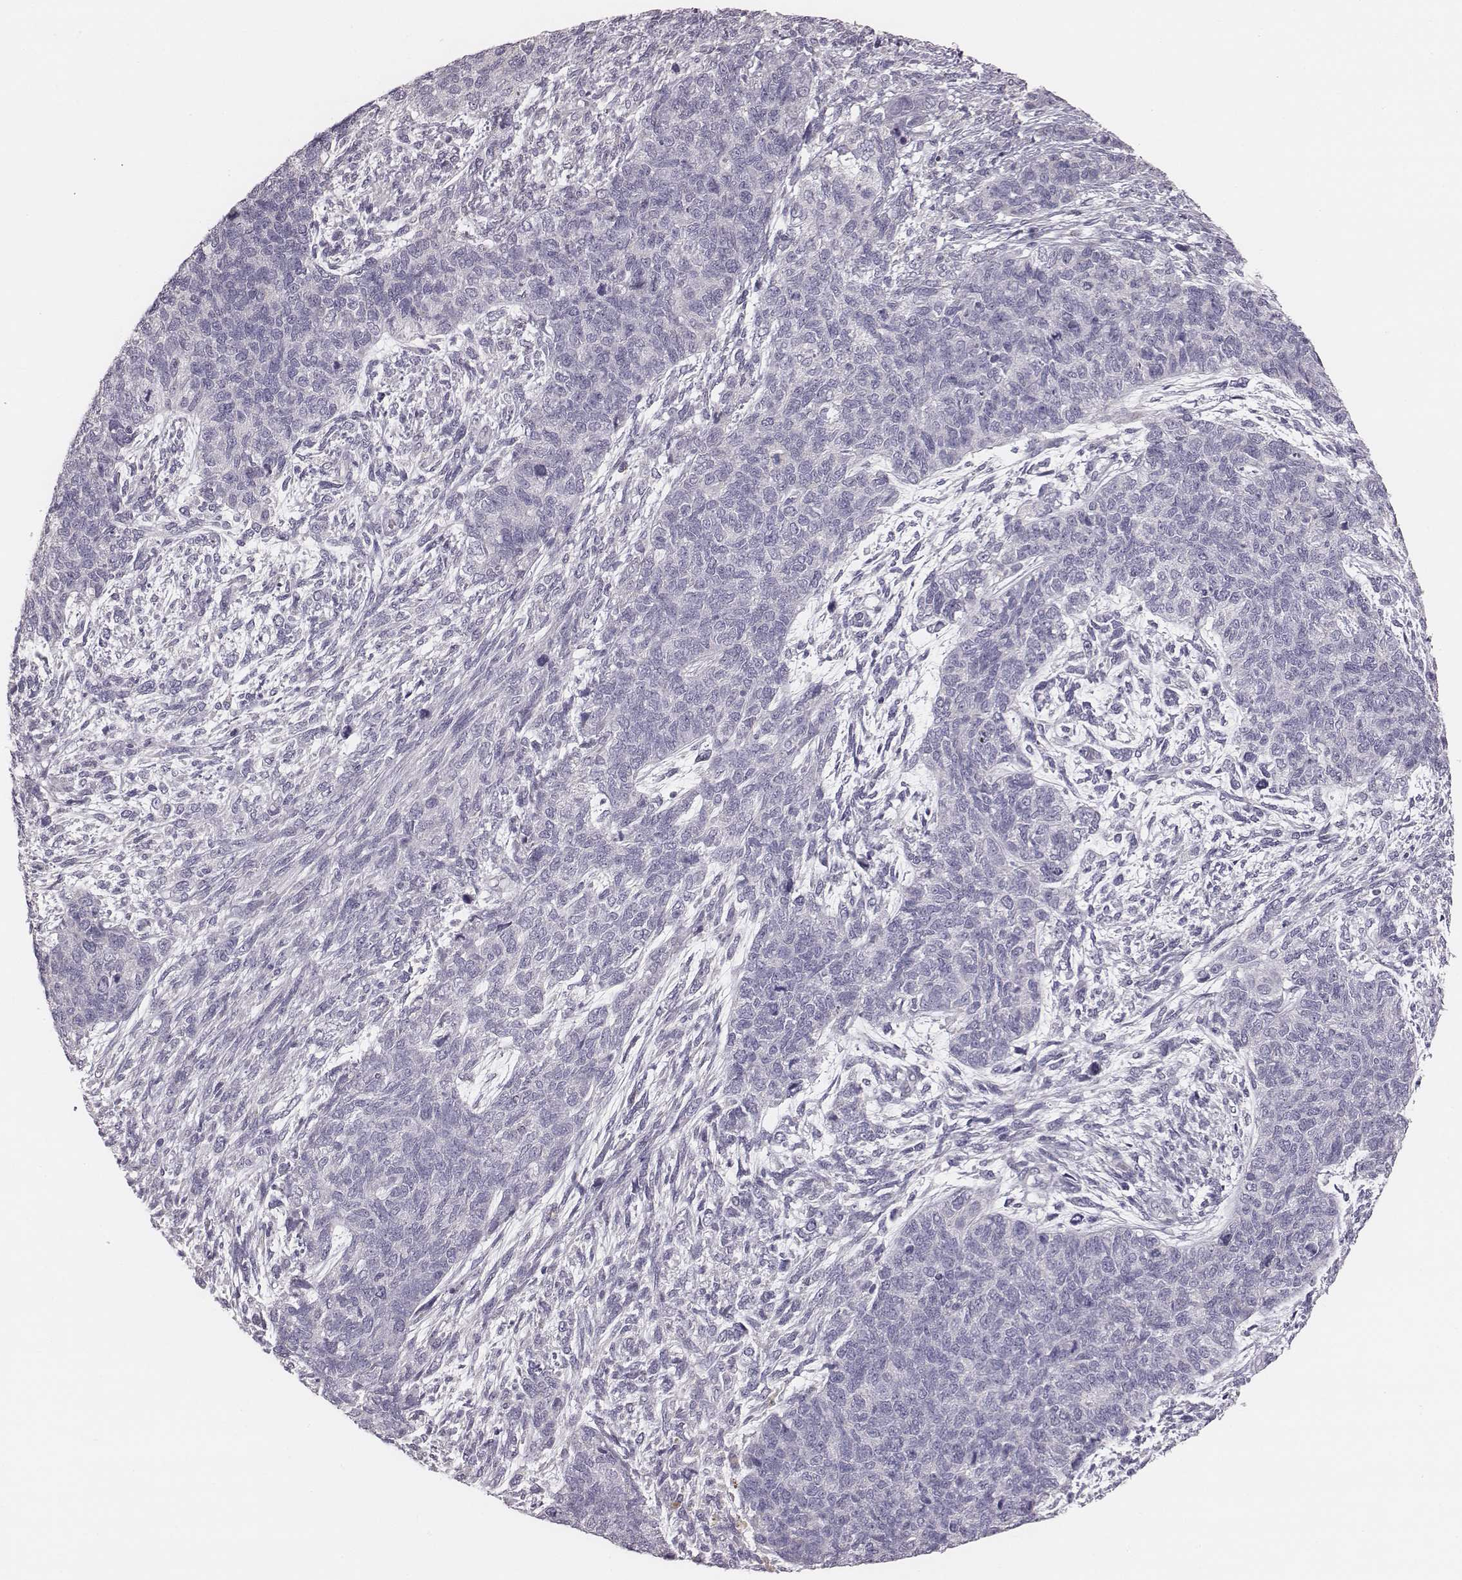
{"staining": {"intensity": "negative", "quantity": "none", "location": "none"}, "tissue": "cervical cancer", "cell_type": "Tumor cells", "image_type": "cancer", "snomed": [{"axis": "morphology", "description": "Squamous cell carcinoma, NOS"}, {"axis": "topography", "description": "Cervix"}], "caption": "Tumor cells are negative for brown protein staining in cervical squamous cell carcinoma. (DAB (3,3'-diaminobenzidine) IHC, high magnification).", "gene": "C6orf58", "patient": {"sex": "female", "age": 63}}